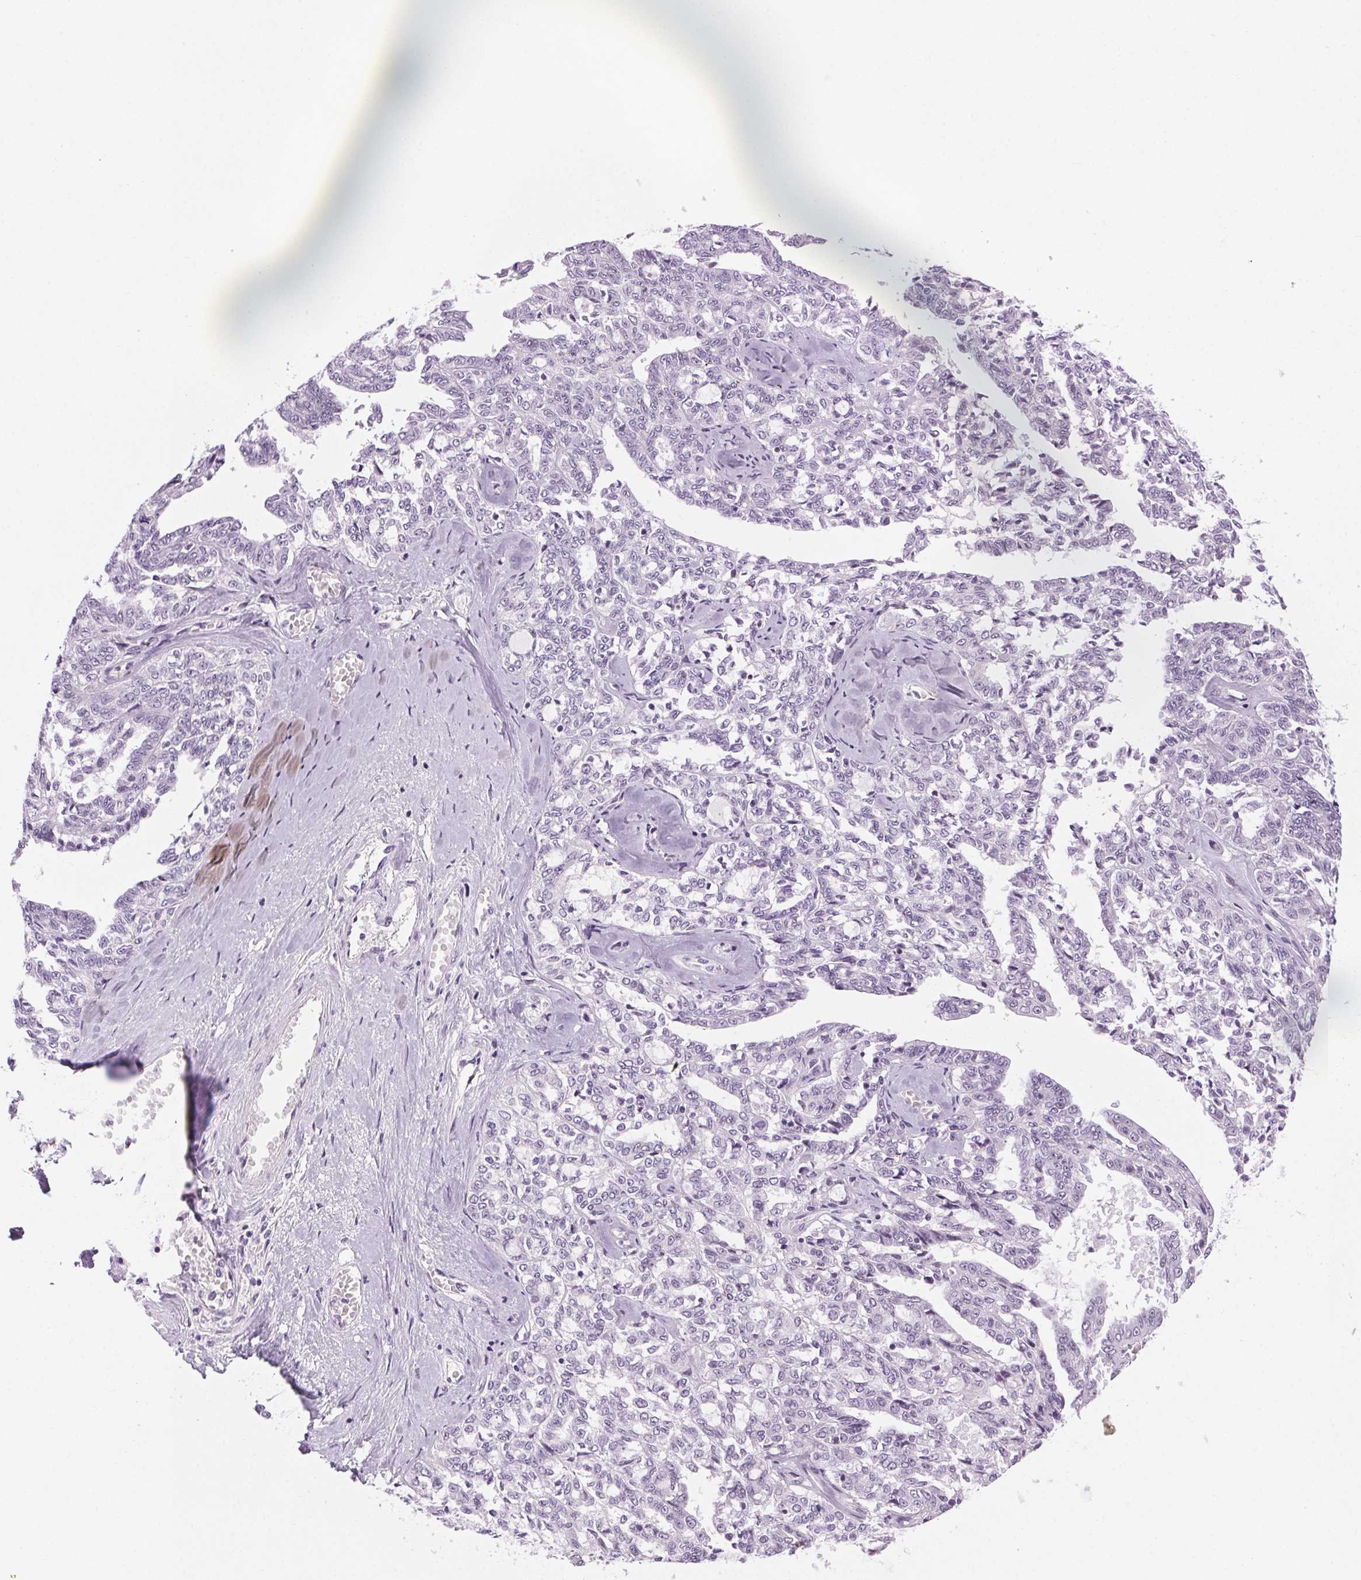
{"staining": {"intensity": "negative", "quantity": "none", "location": "none"}, "tissue": "ovarian cancer", "cell_type": "Tumor cells", "image_type": "cancer", "snomed": [{"axis": "morphology", "description": "Cystadenocarcinoma, serous, NOS"}, {"axis": "topography", "description": "Ovary"}], "caption": "Tumor cells show no significant protein positivity in ovarian cancer (serous cystadenocarcinoma).", "gene": "SLC6A19", "patient": {"sex": "female", "age": 71}}